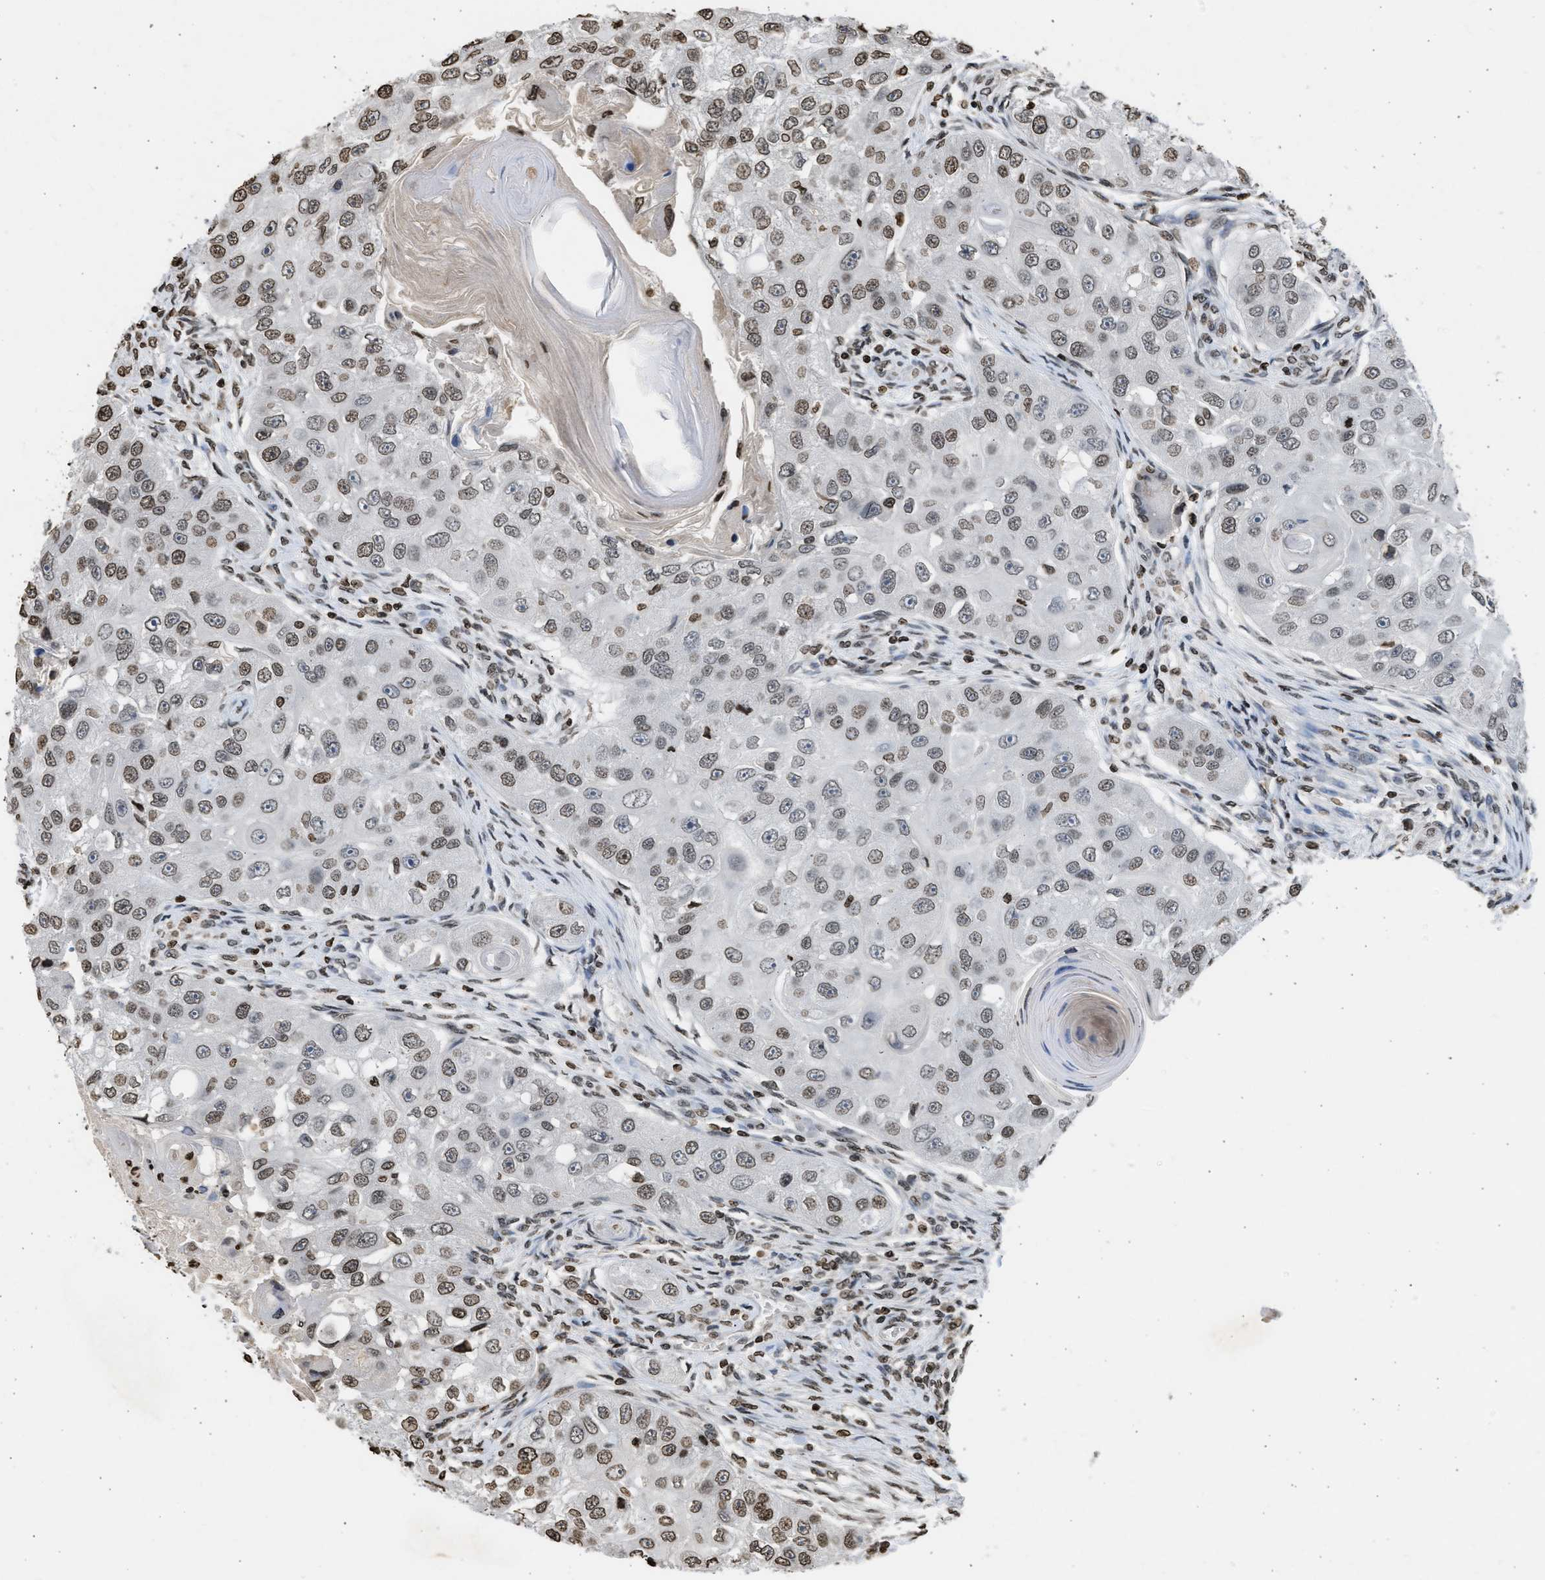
{"staining": {"intensity": "moderate", "quantity": ">75%", "location": "nuclear"}, "tissue": "head and neck cancer", "cell_type": "Tumor cells", "image_type": "cancer", "snomed": [{"axis": "morphology", "description": "Normal tissue, NOS"}, {"axis": "morphology", "description": "Squamous cell carcinoma, NOS"}, {"axis": "topography", "description": "Skeletal muscle"}, {"axis": "topography", "description": "Head-Neck"}], "caption": "Immunohistochemistry (IHC) histopathology image of neoplastic tissue: human head and neck cancer stained using immunohistochemistry (IHC) displays medium levels of moderate protein expression localized specifically in the nuclear of tumor cells, appearing as a nuclear brown color.", "gene": "RRAGC", "patient": {"sex": "male", "age": 51}}